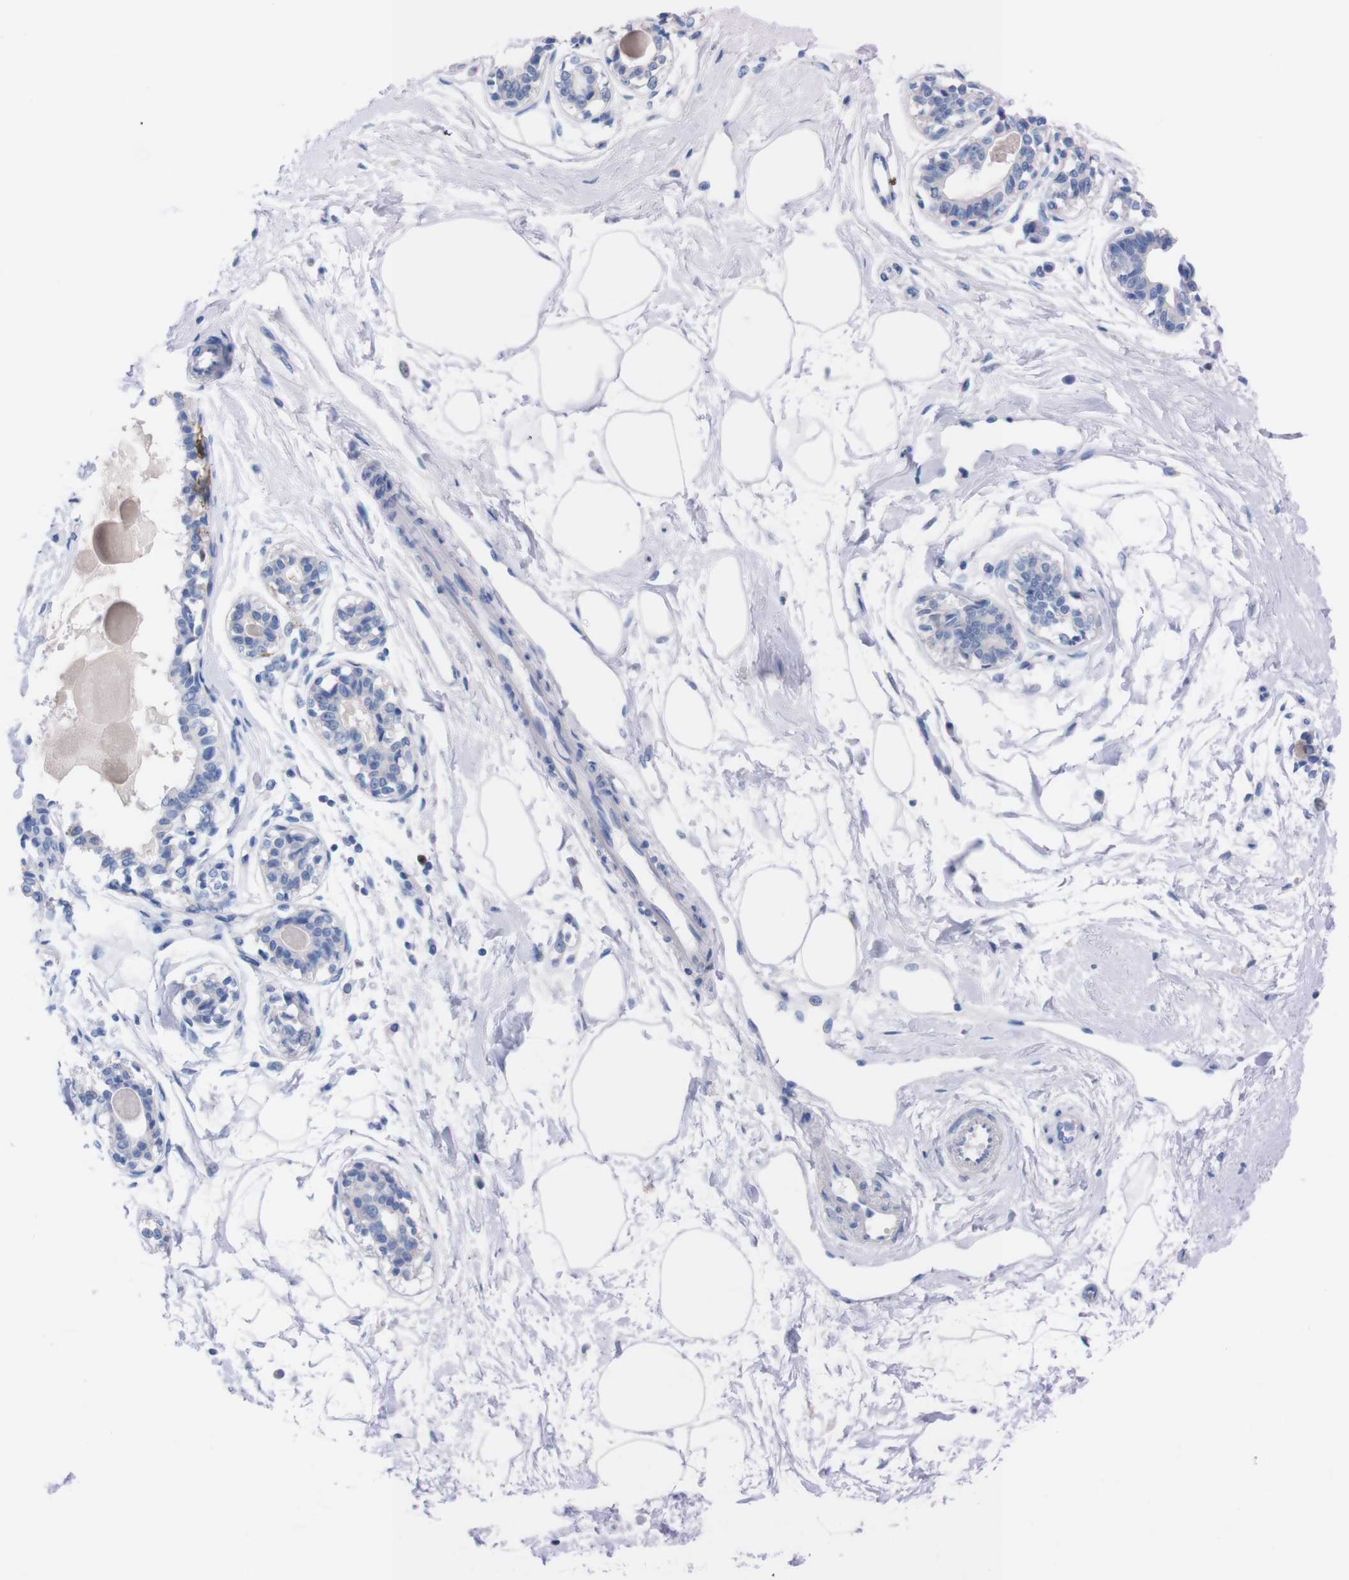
{"staining": {"intensity": "negative", "quantity": "none", "location": "none"}, "tissue": "breast", "cell_type": "Adipocytes", "image_type": "normal", "snomed": [{"axis": "morphology", "description": "Normal tissue, NOS"}, {"axis": "topography", "description": "Breast"}], "caption": "Immunohistochemistry photomicrograph of benign breast: breast stained with DAB (3,3'-diaminobenzidine) shows no significant protein positivity in adipocytes. The staining is performed using DAB brown chromogen with nuclei counter-stained in using hematoxylin.", "gene": "P2RY12", "patient": {"sex": "female", "age": 45}}